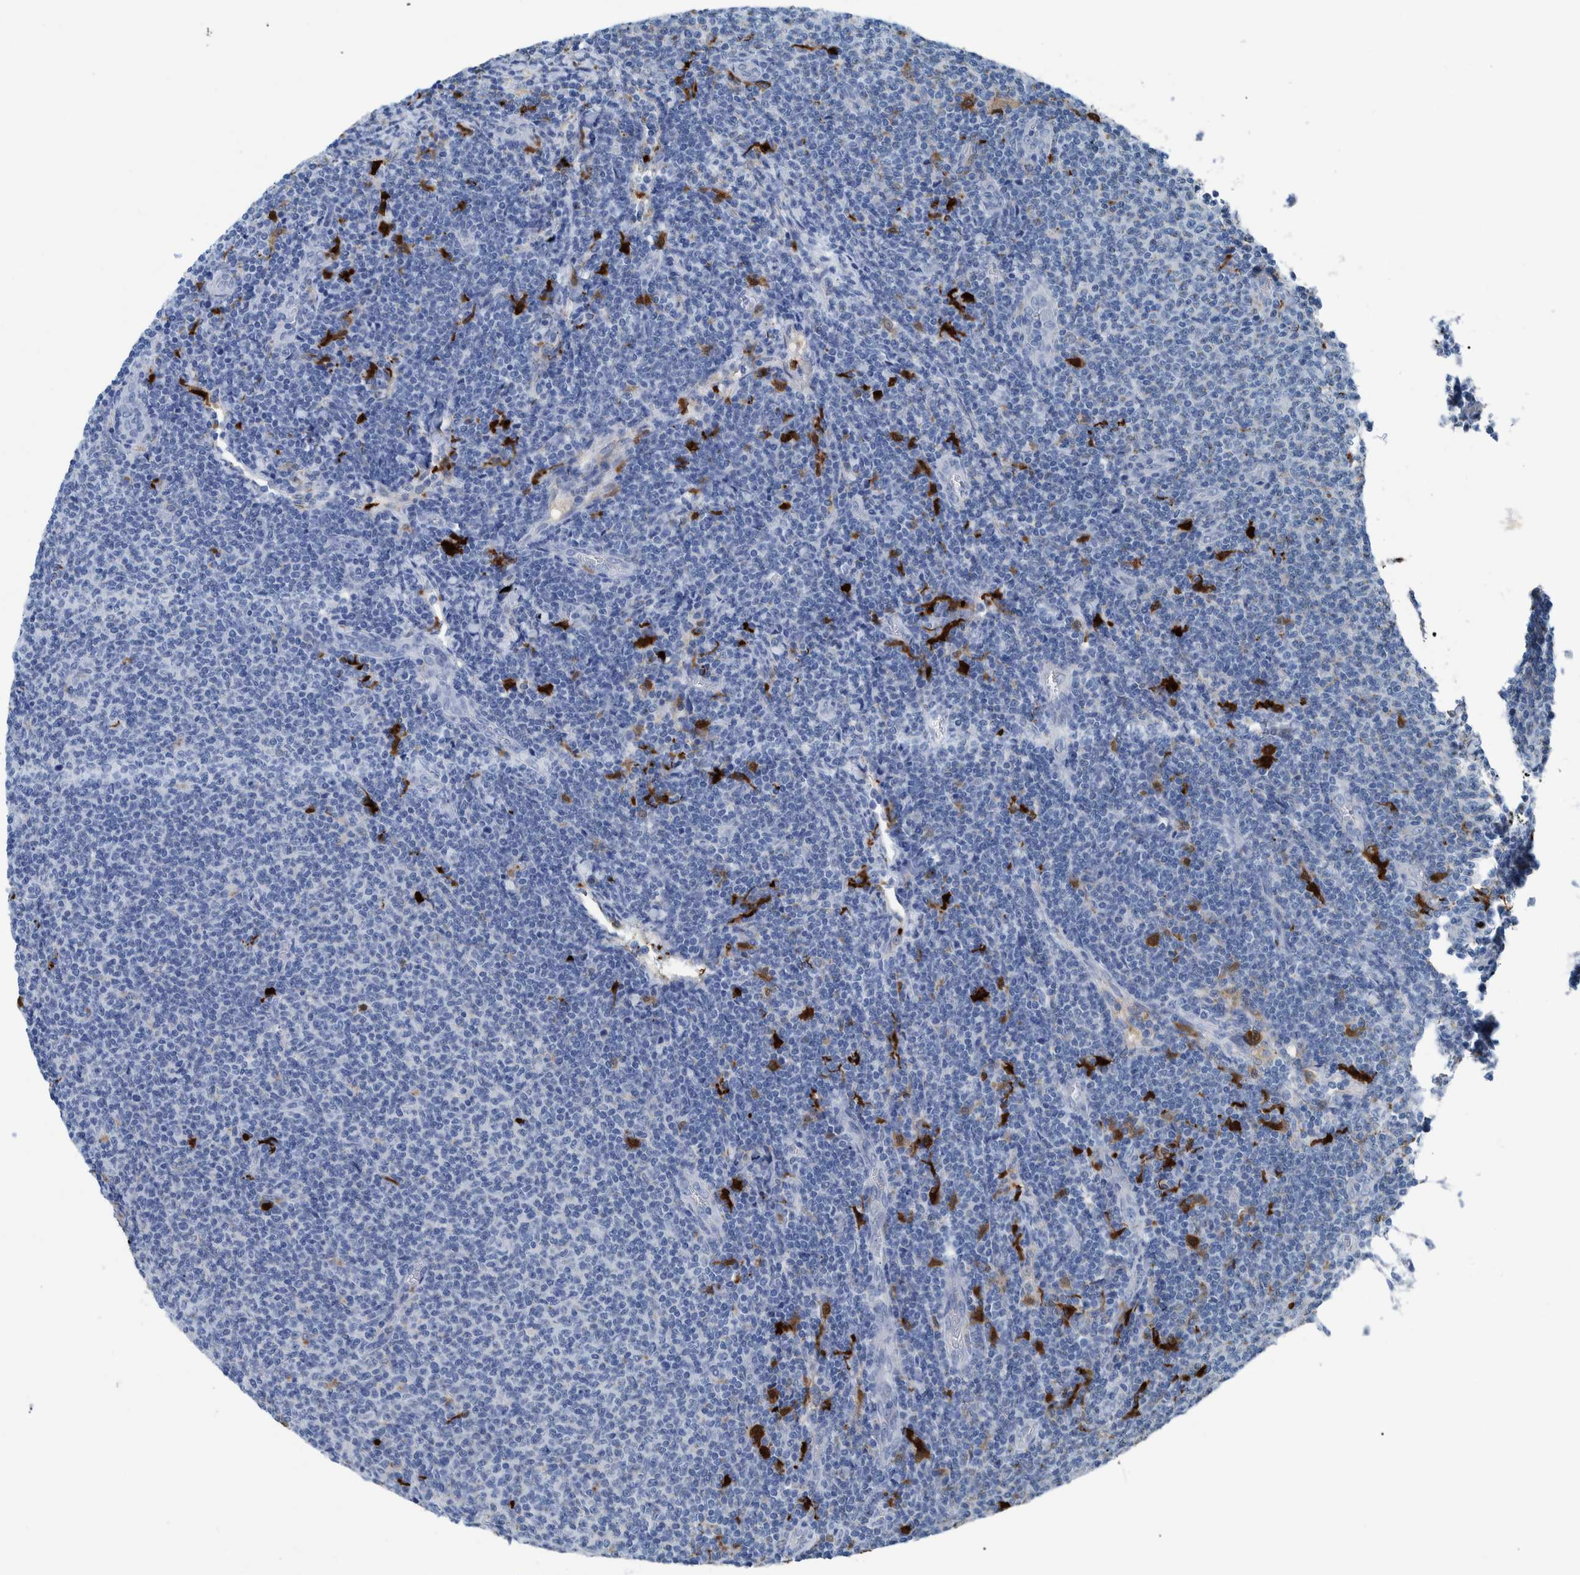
{"staining": {"intensity": "negative", "quantity": "none", "location": "none"}, "tissue": "lymphoma", "cell_type": "Tumor cells", "image_type": "cancer", "snomed": [{"axis": "morphology", "description": "Malignant lymphoma, non-Hodgkin's type, Low grade"}, {"axis": "topography", "description": "Lymph node"}], "caption": "The micrograph shows no significant staining in tumor cells of lymphoma.", "gene": "IDO1", "patient": {"sex": "male", "age": 66}}